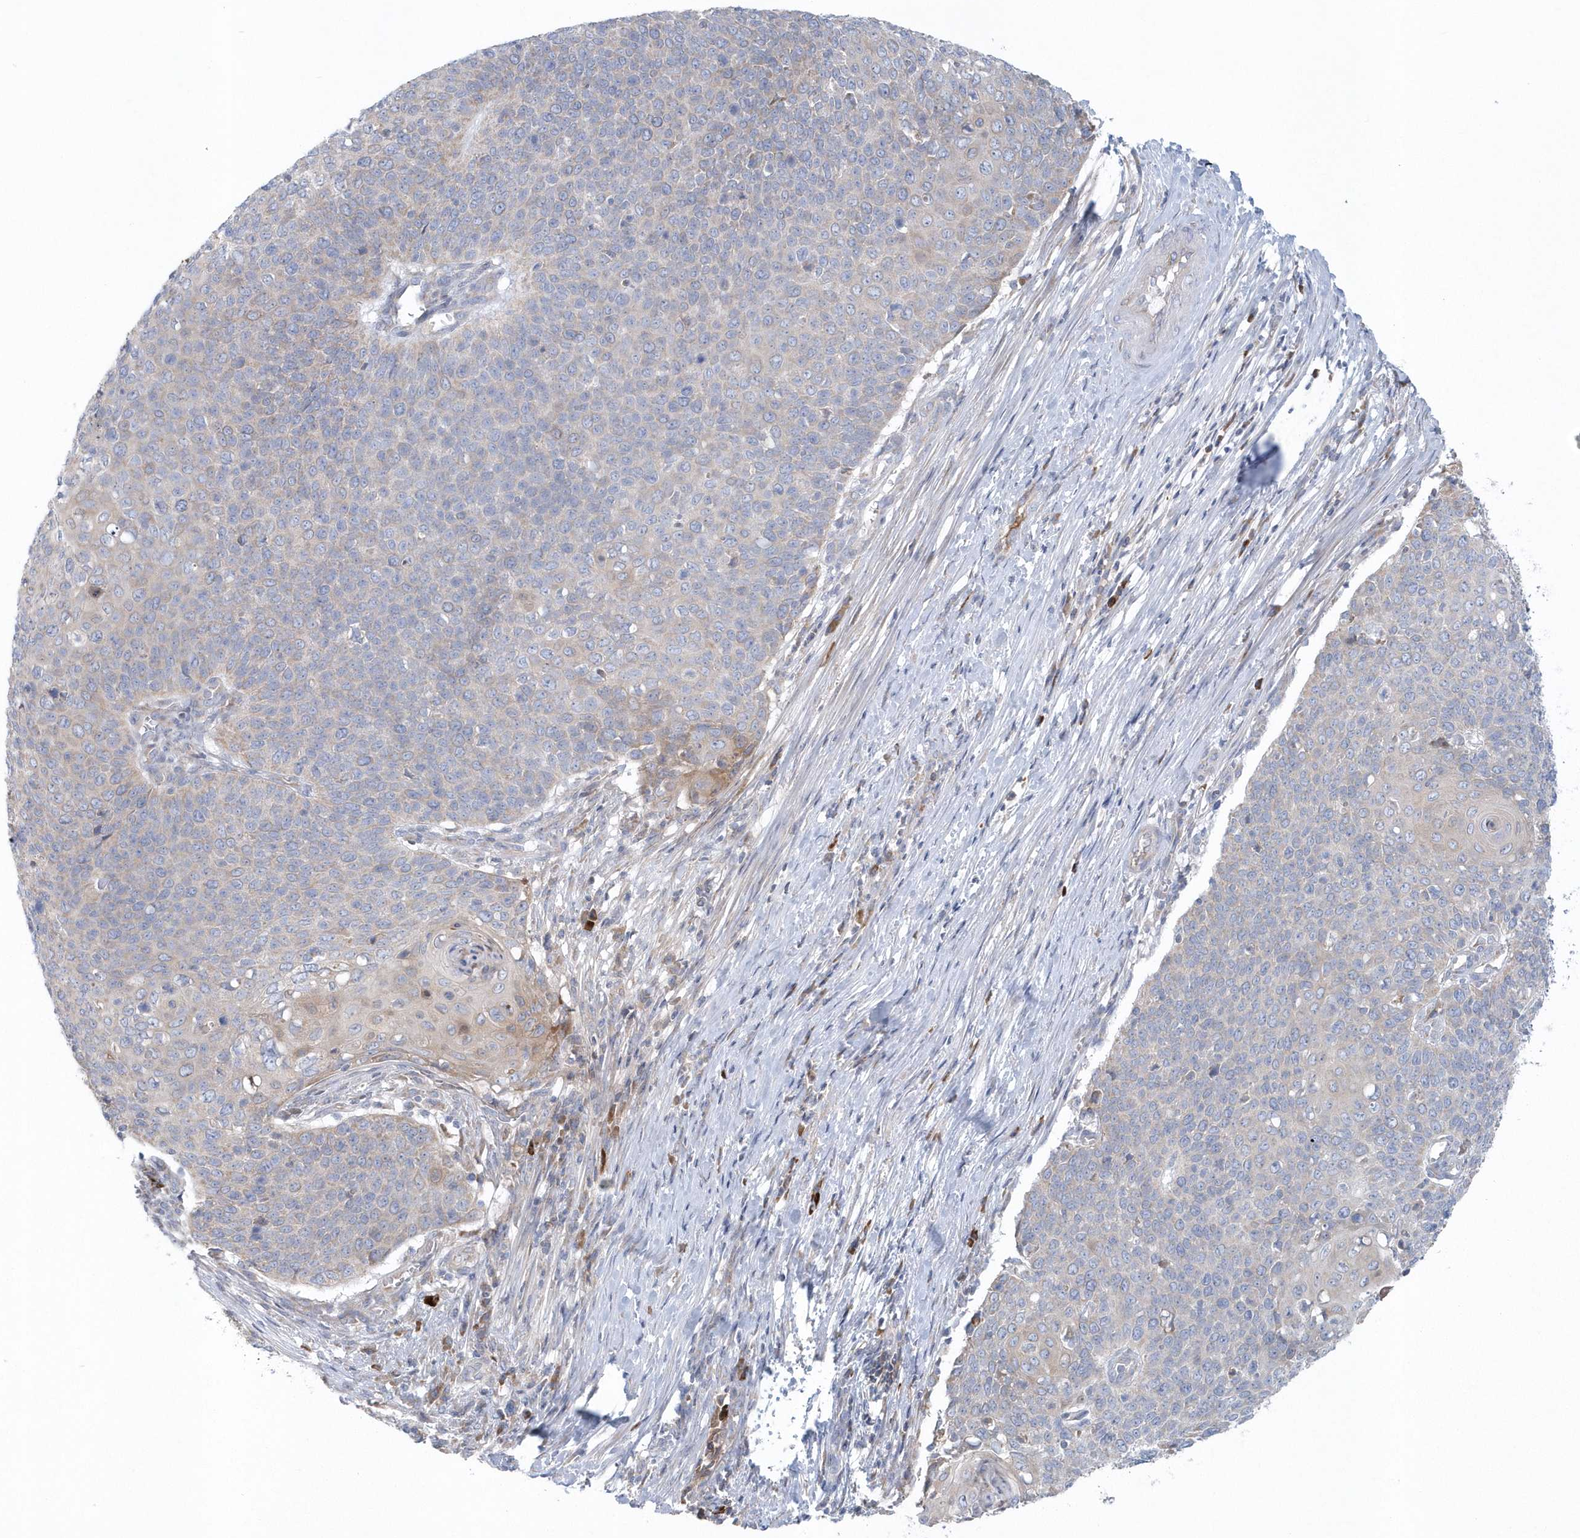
{"staining": {"intensity": "negative", "quantity": "none", "location": "none"}, "tissue": "cervical cancer", "cell_type": "Tumor cells", "image_type": "cancer", "snomed": [{"axis": "morphology", "description": "Squamous cell carcinoma, NOS"}, {"axis": "topography", "description": "Cervix"}], "caption": "A high-resolution histopathology image shows immunohistochemistry staining of cervical squamous cell carcinoma, which reveals no significant staining in tumor cells.", "gene": "SPATA18", "patient": {"sex": "female", "age": 39}}